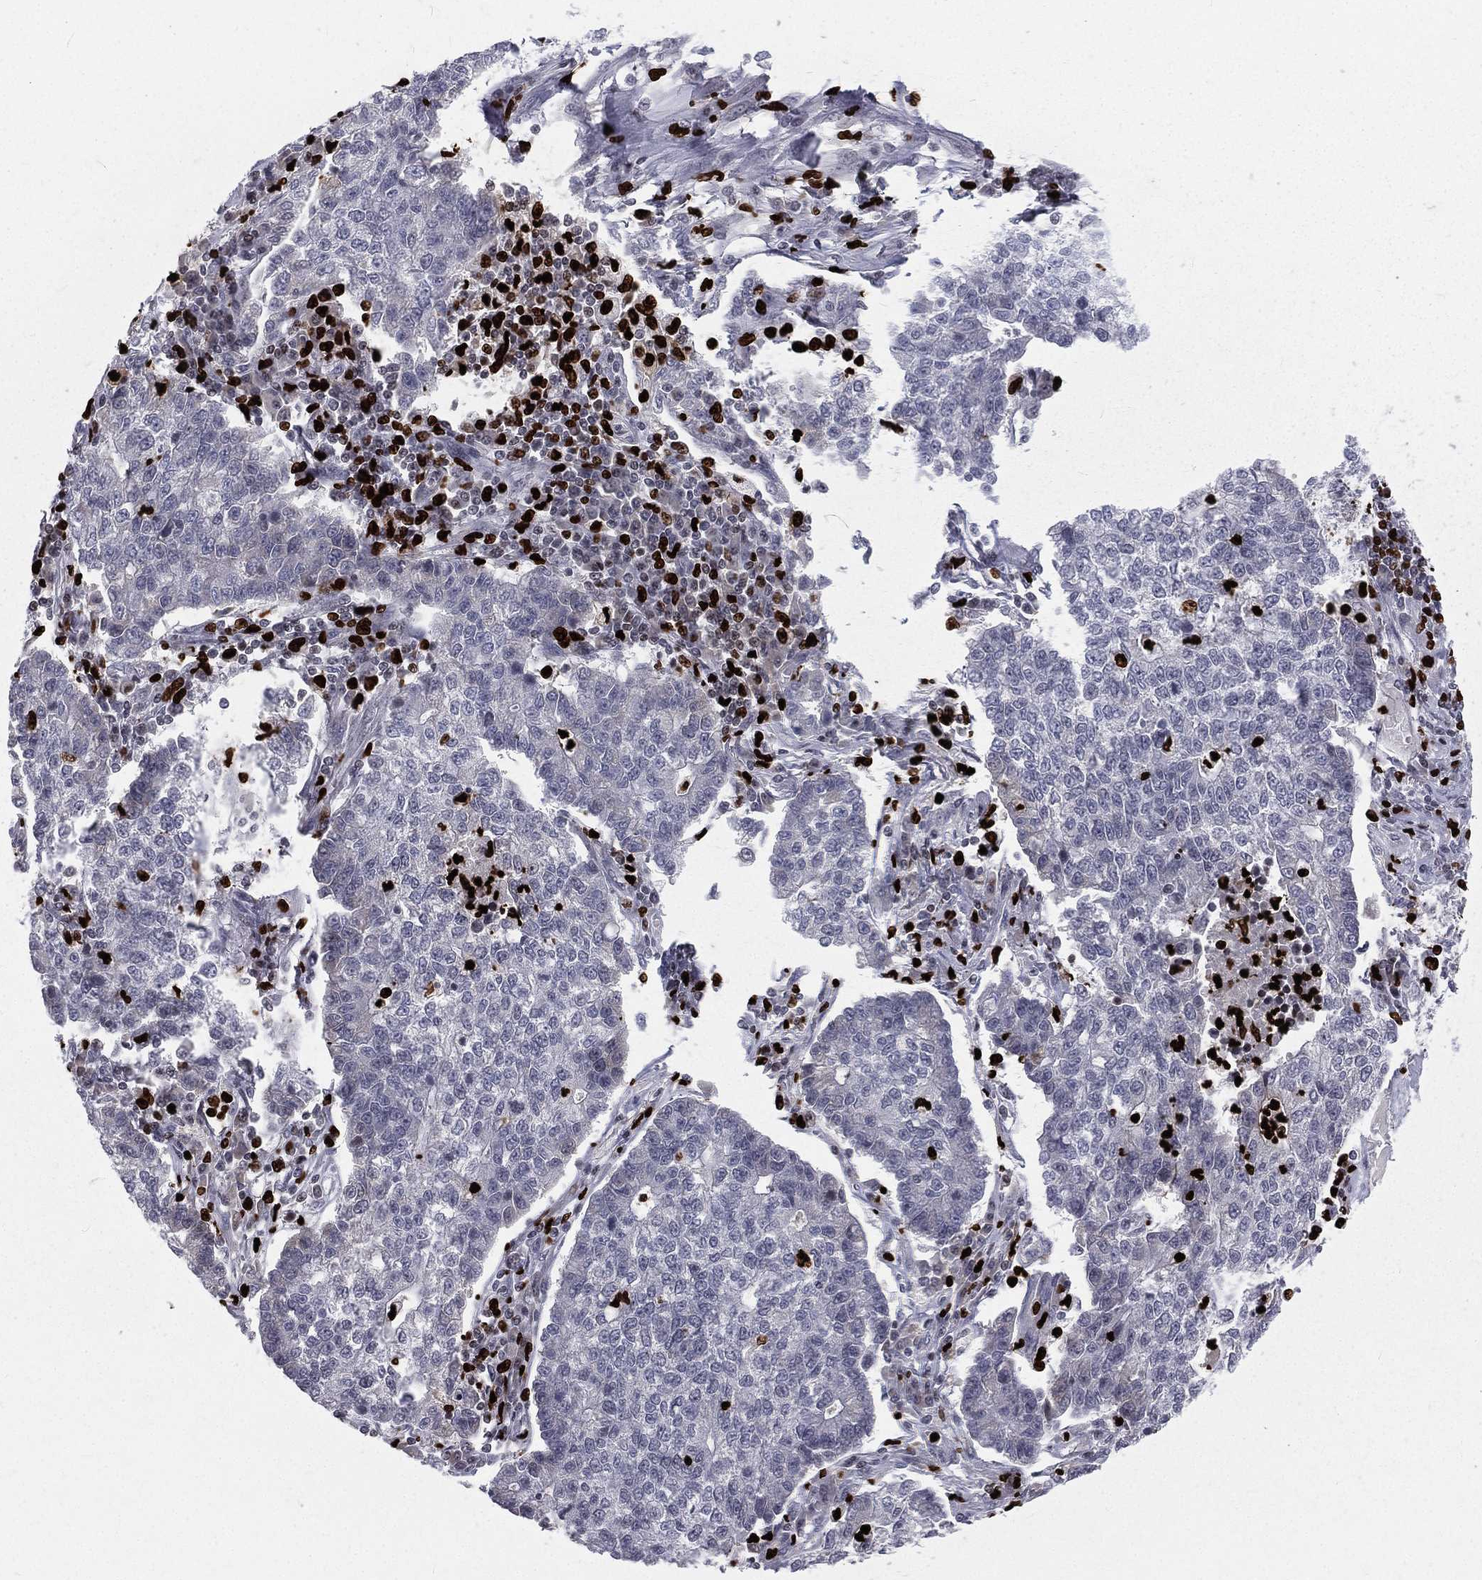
{"staining": {"intensity": "negative", "quantity": "none", "location": "none"}, "tissue": "lung cancer", "cell_type": "Tumor cells", "image_type": "cancer", "snomed": [{"axis": "morphology", "description": "Adenocarcinoma, NOS"}, {"axis": "topography", "description": "Lung"}], "caption": "Immunohistochemical staining of lung adenocarcinoma displays no significant positivity in tumor cells.", "gene": "MNDA", "patient": {"sex": "male", "age": 57}}